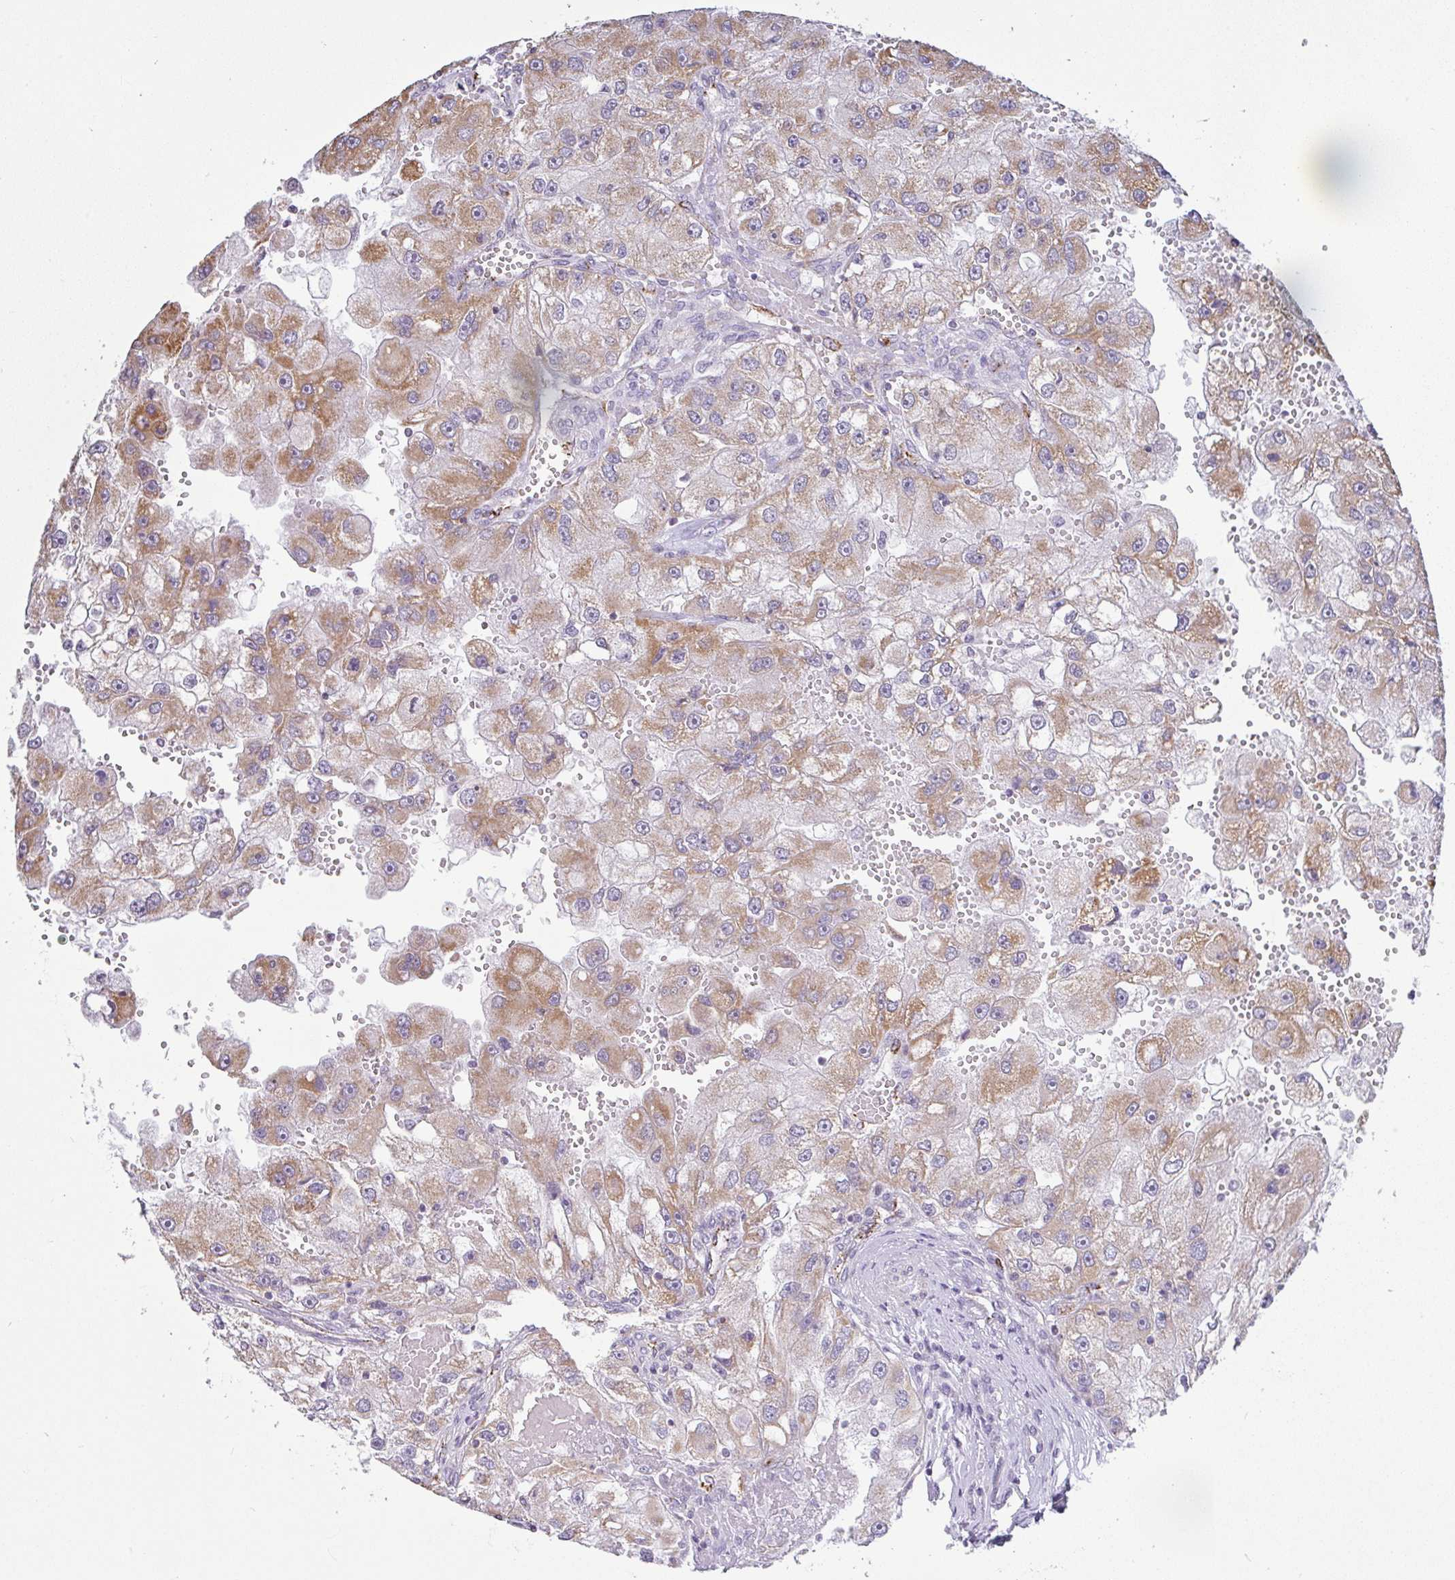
{"staining": {"intensity": "moderate", "quantity": "25%-75%", "location": "cytoplasmic/membranous"}, "tissue": "renal cancer", "cell_type": "Tumor cells", "image_type": "cancer", "snomed": [{"axis": "morphology", "description": "Adenocarcinoma, NOS"}, {"axis": "topography", "description": "Kidney"}], "caption": "Protein staining displays moderate cytoplasmic/membranous staining in approximately 25%-75% of tumor cells in renal cancer. Immunohistochemistry (ihc) stains the protein of interest in brown and the nuclei are stained blue.", "gene": "PLCD4", "patient": {"sex": "male", "age": 63}}